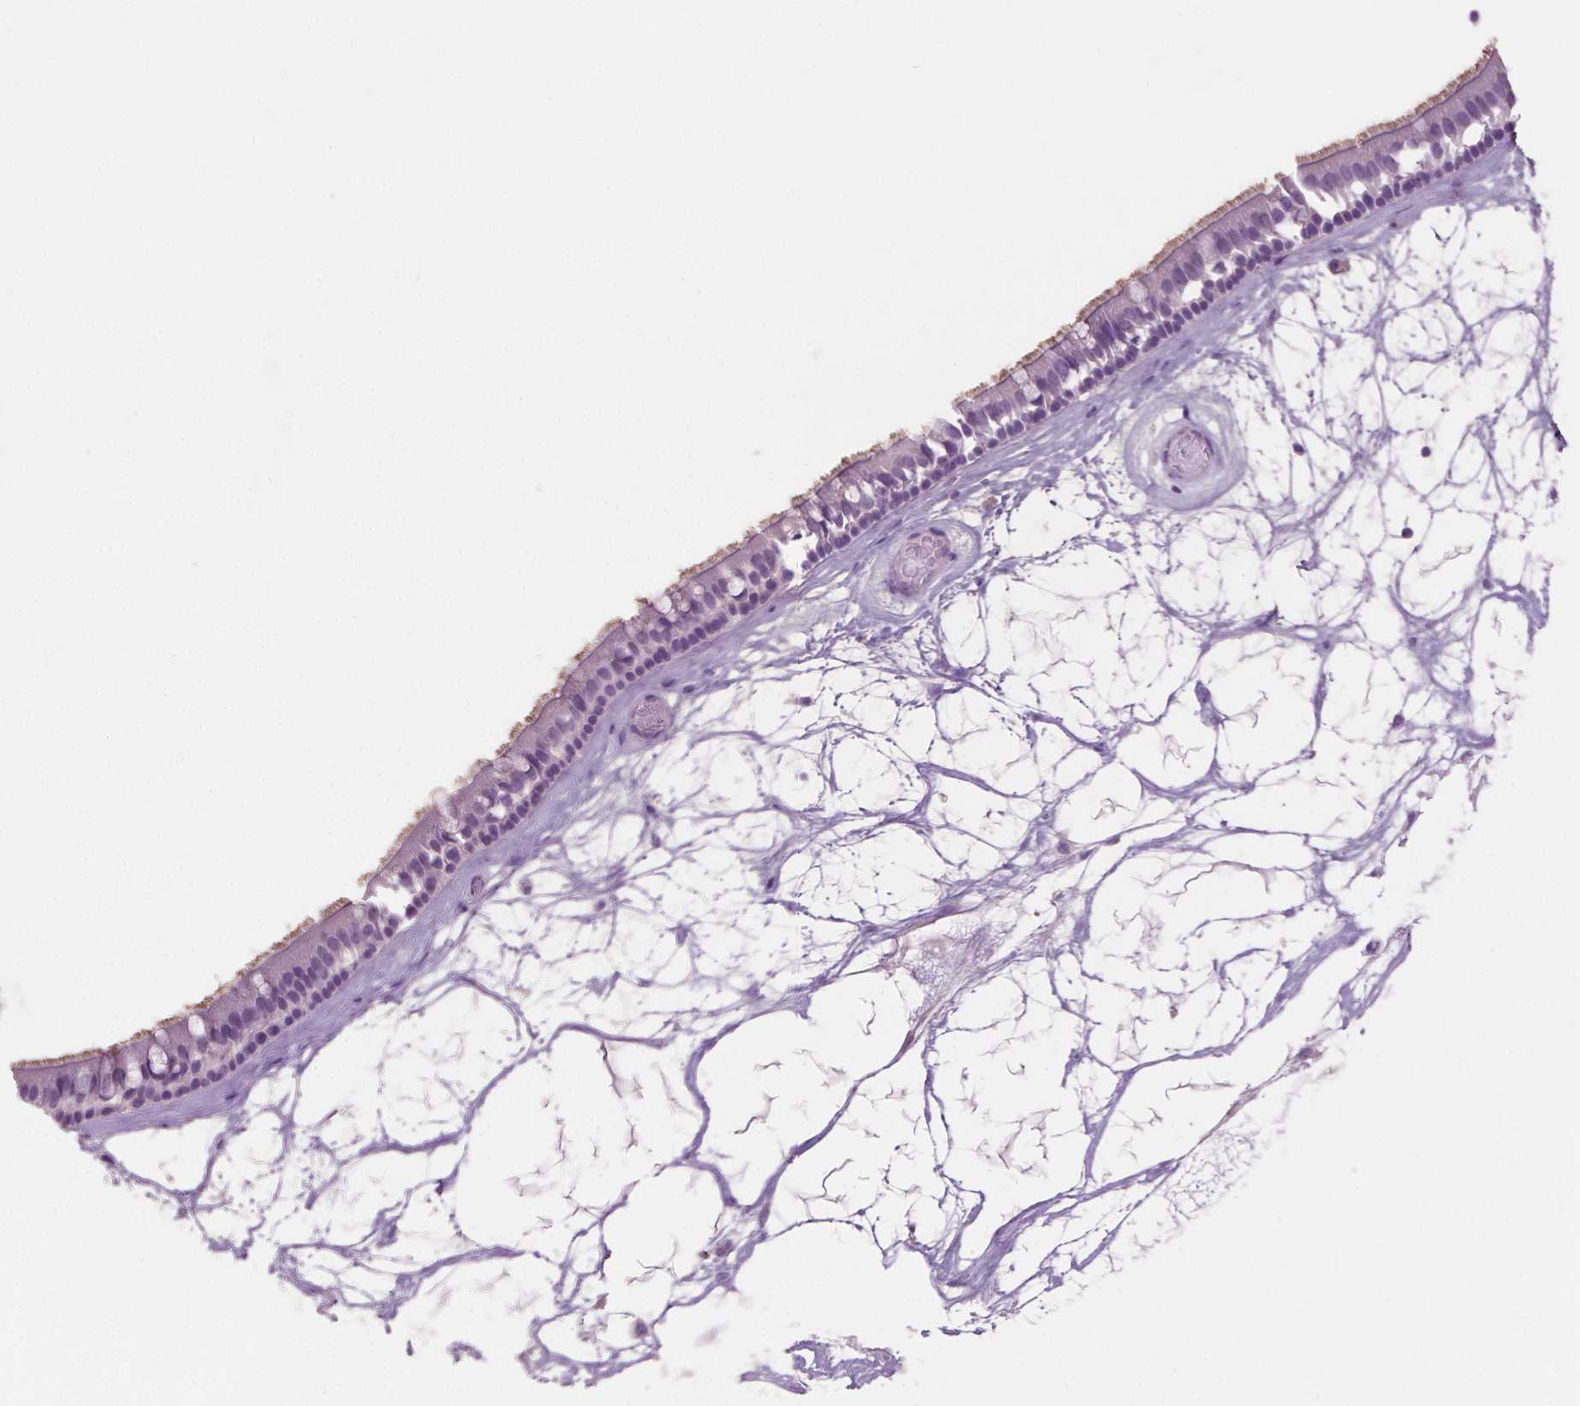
{"staining": {"intensity": "weak", "quantity": "25%-75%", "location": "cytoplasmic/membranous"}, "tissue": "nasopharynx", "cell_type": "Respiratory epithelial cells", "image_type": "normal", "snomed": [{"axis": "morphology", "description": "Normal tissue, NOS"}, {"axis": "topography", "description": "Nasopharynx"}], "caption": "About 25%-75% of respiratory epithelial cells in normal human nasopharynx reveal weak cytoplasmic/membranous protein staining as visualized by brown immunohistochemical staining.", "gene": "SBSN", "patient": {"sex": "male", "age": 68}}